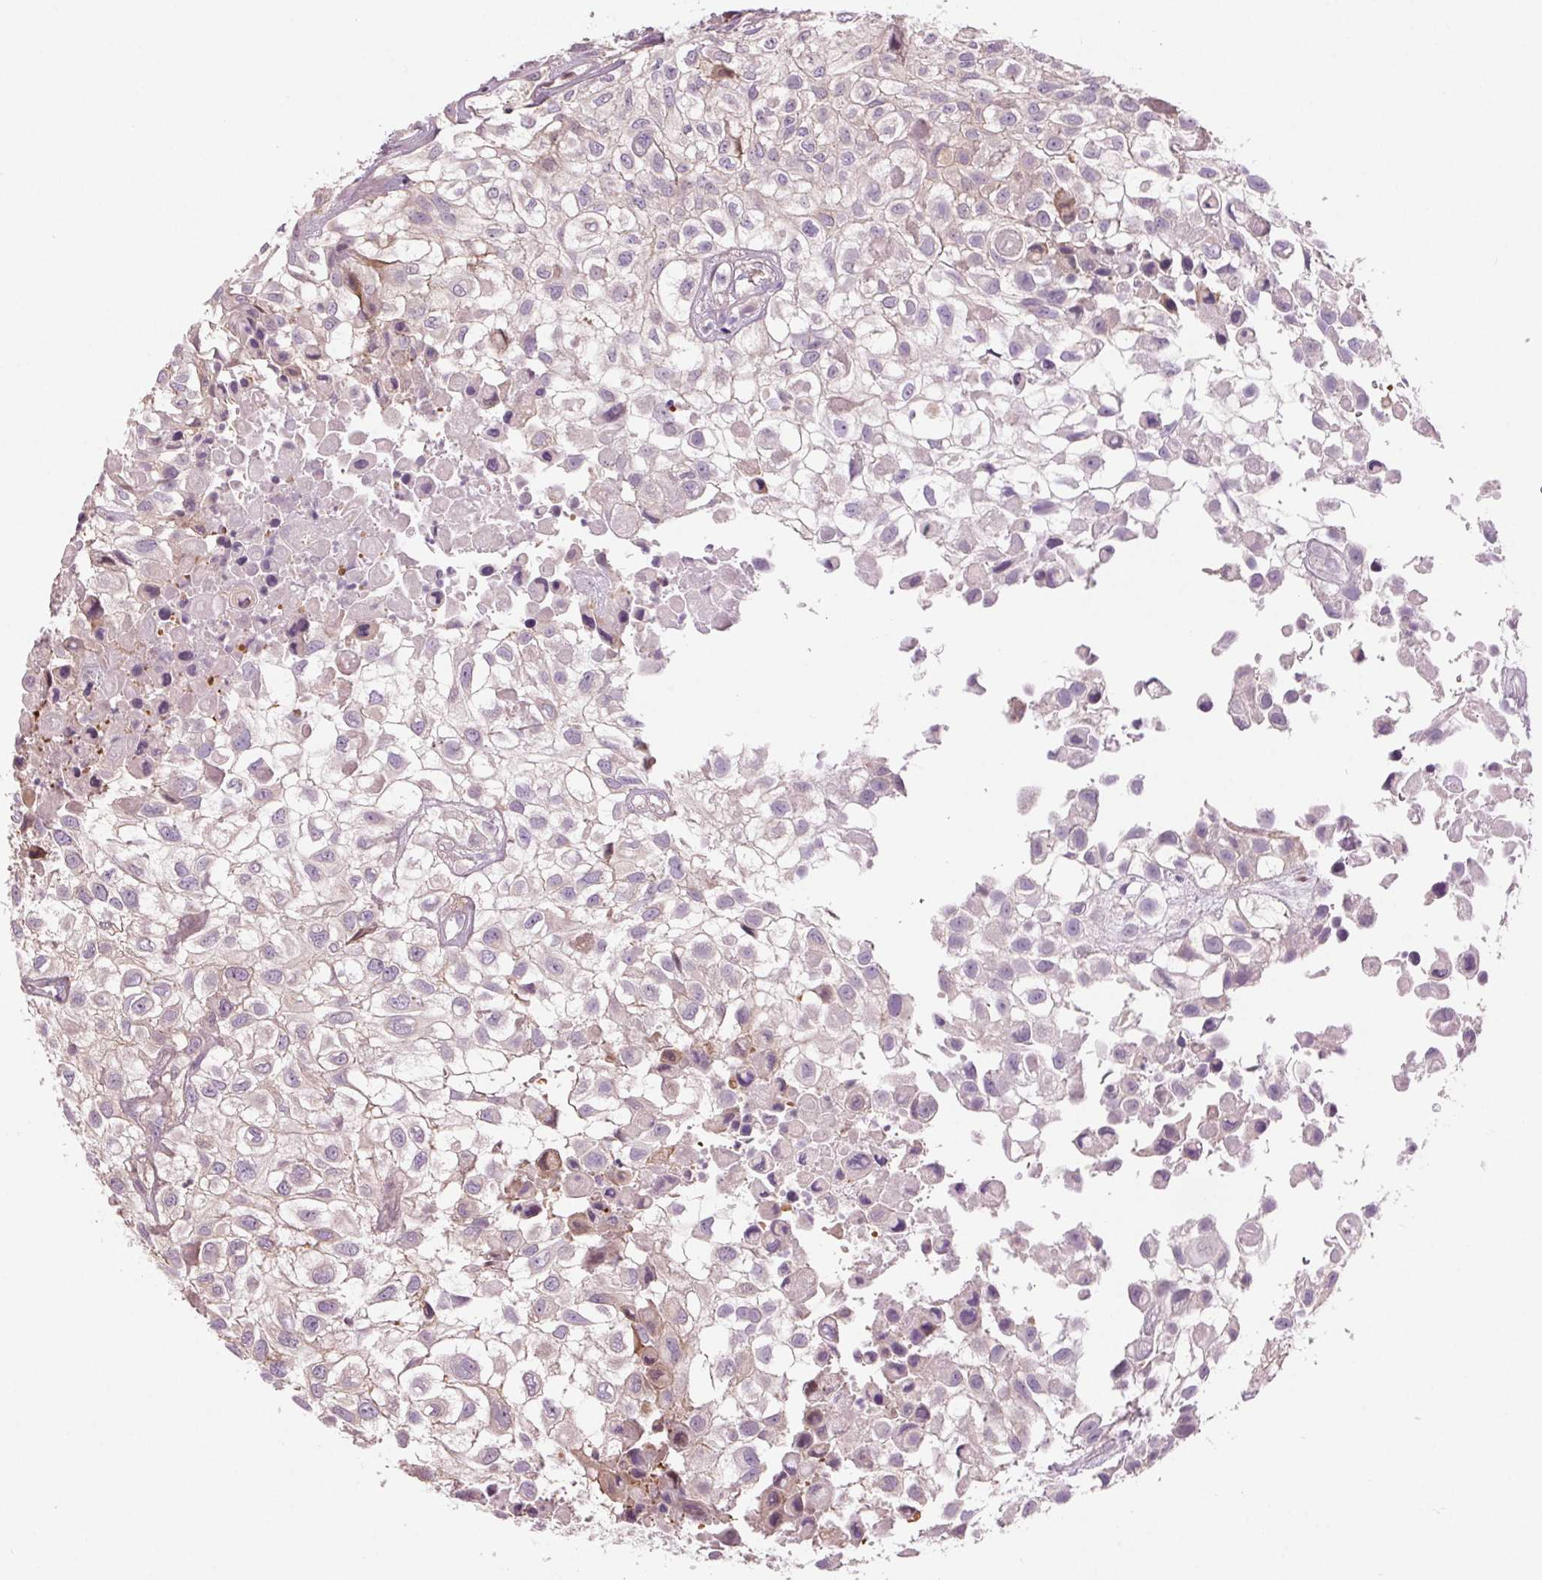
{"staining": {"intensity": "negative", "quantity": "none", "location": "none"}, "tissue": "urothelial cancer", "cell_type": "Tumor cells", "image_type": "cancer", "snomed": [{"axis": "morphology", "description": "Urothelial carcinoma, High grade"}, {"axis": "topography", "description": "Urinary bladder"}], "caption": "There is no significant positivity in tumor cells of urothelial cancer.", "gene": "HHLA2", "patient": {"sex": "male", "age": 56}}